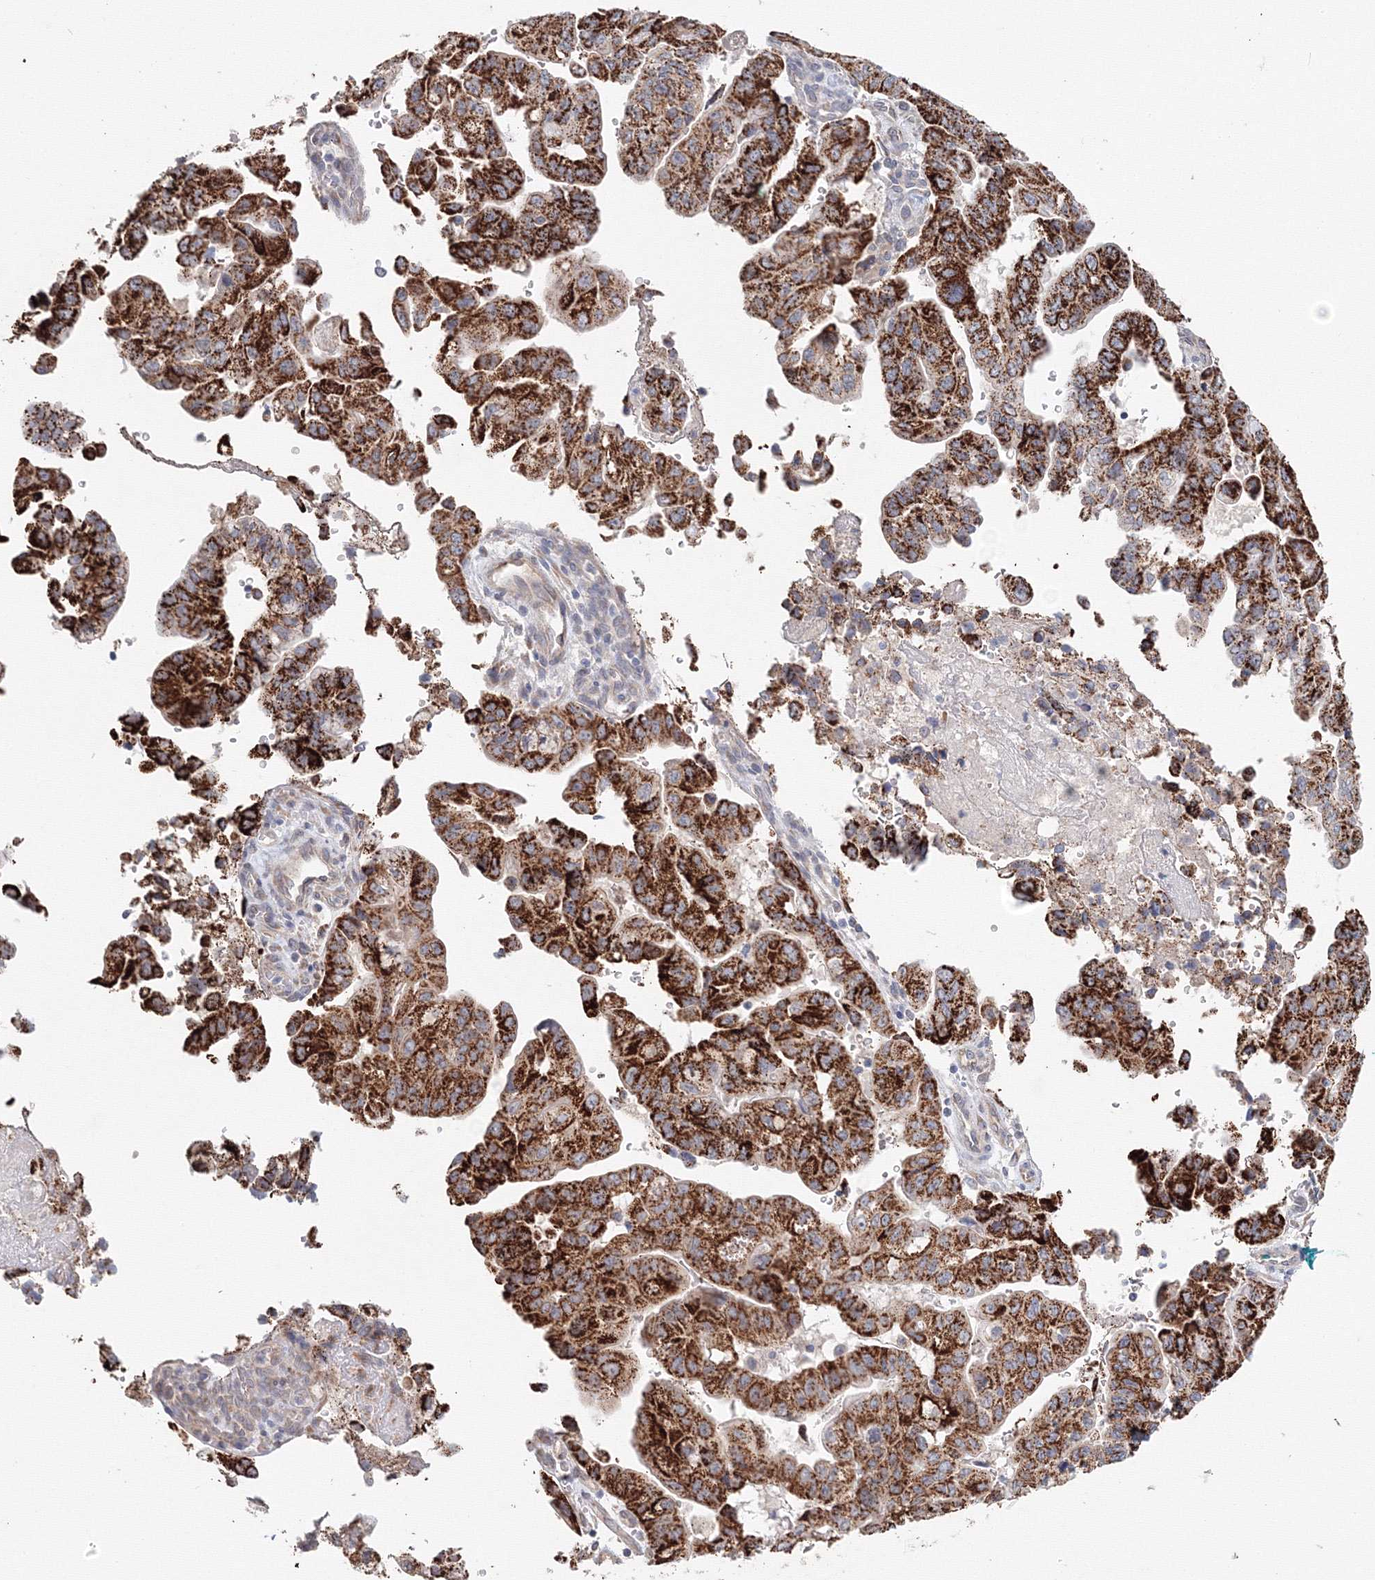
{"staining": {"intensity": "strong", "quantity": ">75%", "location": "cytoplasmic/membranous"}, "tissue": "pancreatic cancer", "cell_type": "Tumor cells", "image_type": "cancer", "snomed": [{"axis": "morphology", "description": "Adenocarcinoma, NOS"}, {"axis": "topography", "description": "Pancreas"}], "caption": "Pancreatic cancer (adenocarcinoma) tissue exhibits strong cytoplasmic/membranous expression in about >75% of tumor cells The staining is performed using DAB (3,3'-diaminobenzidine) brown chromogen to label protein expression. The nuclei are counter-stained blue using hematoxylin.", "gene": "DHRS12", "patient": {"sex": "male", "age": 51}}